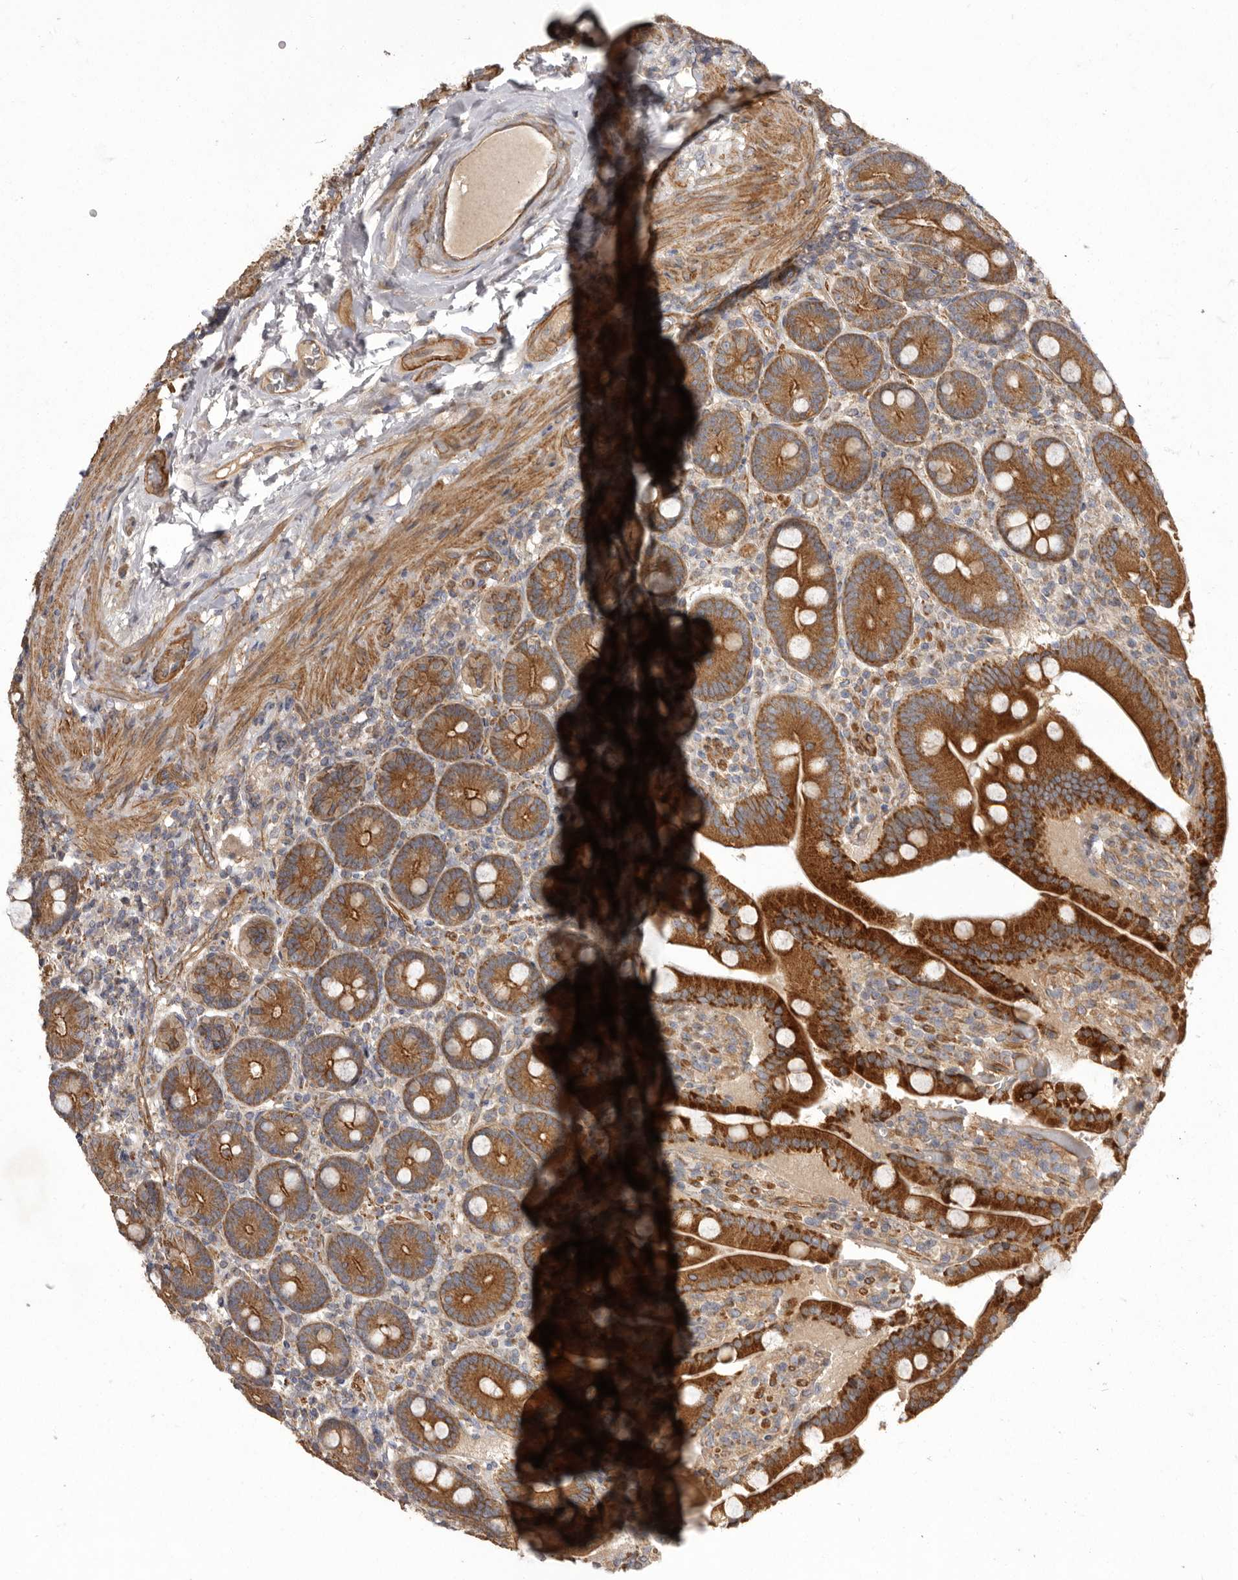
{"staining": {"intensity": "strong", "quantity": ">75%", "location": "cytoplasmic/membranous"}, "tissue": "duodenum", "cell_type": "Glandular cells", "image_type": "normal", "snomed": [{"axis": "morphology", "description": "Normal tissue, NOS"}, {"axis": "topography", "description": "Duodenum"}], "caption": "Immunohistochemical staining of unremarkable human duodenum shows high levels of strong cytoplasmic/membranous staining in approximately >75% of glandular cells.", "gene": "VPS45", "patient": {"sex": "female", "age": 62}}